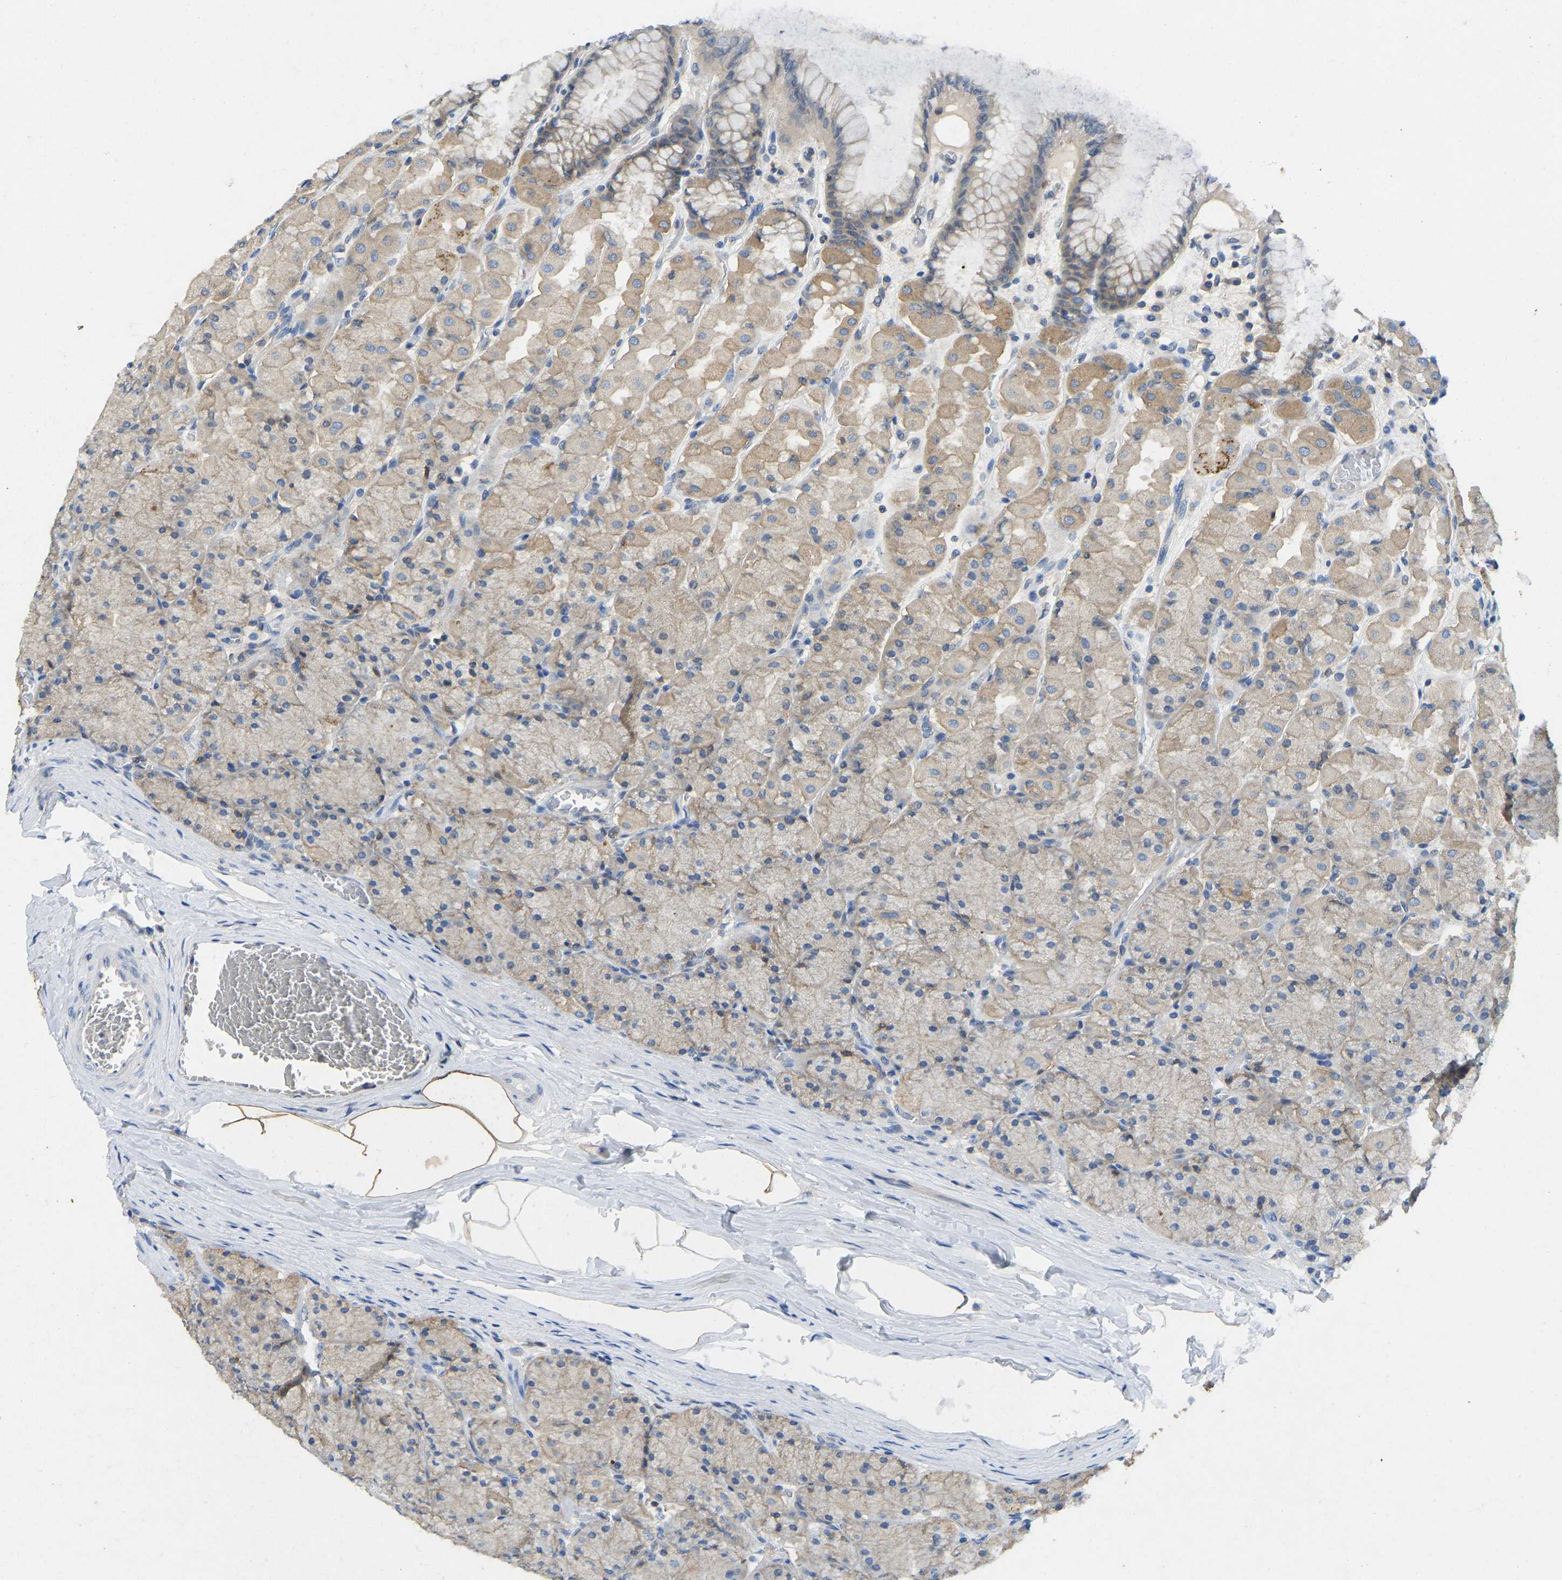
{"staining": {"intensity": "moderate", "quantity": "25%-75%", "location": "cytoplasmic/membranous"}, "tissue": "stomach", "cell_type": "Glandular cells", "image_type": "normal", "snomed": [{"axis": "morphology", "description": "Normal tissue, NOS"}, {"axis": "topography", "description": "Stomach, upper"}], "caption": "IHC of benign human stomach demonstrates medium levels of moderate cytoplasmic/membranous positivity in about 25%-75% of glandular cells. (DAB = brown stain, brightfield microscopy at high magnification).", "gene": "NDRG3", "patient": {"sex": "female", "age": 56}}